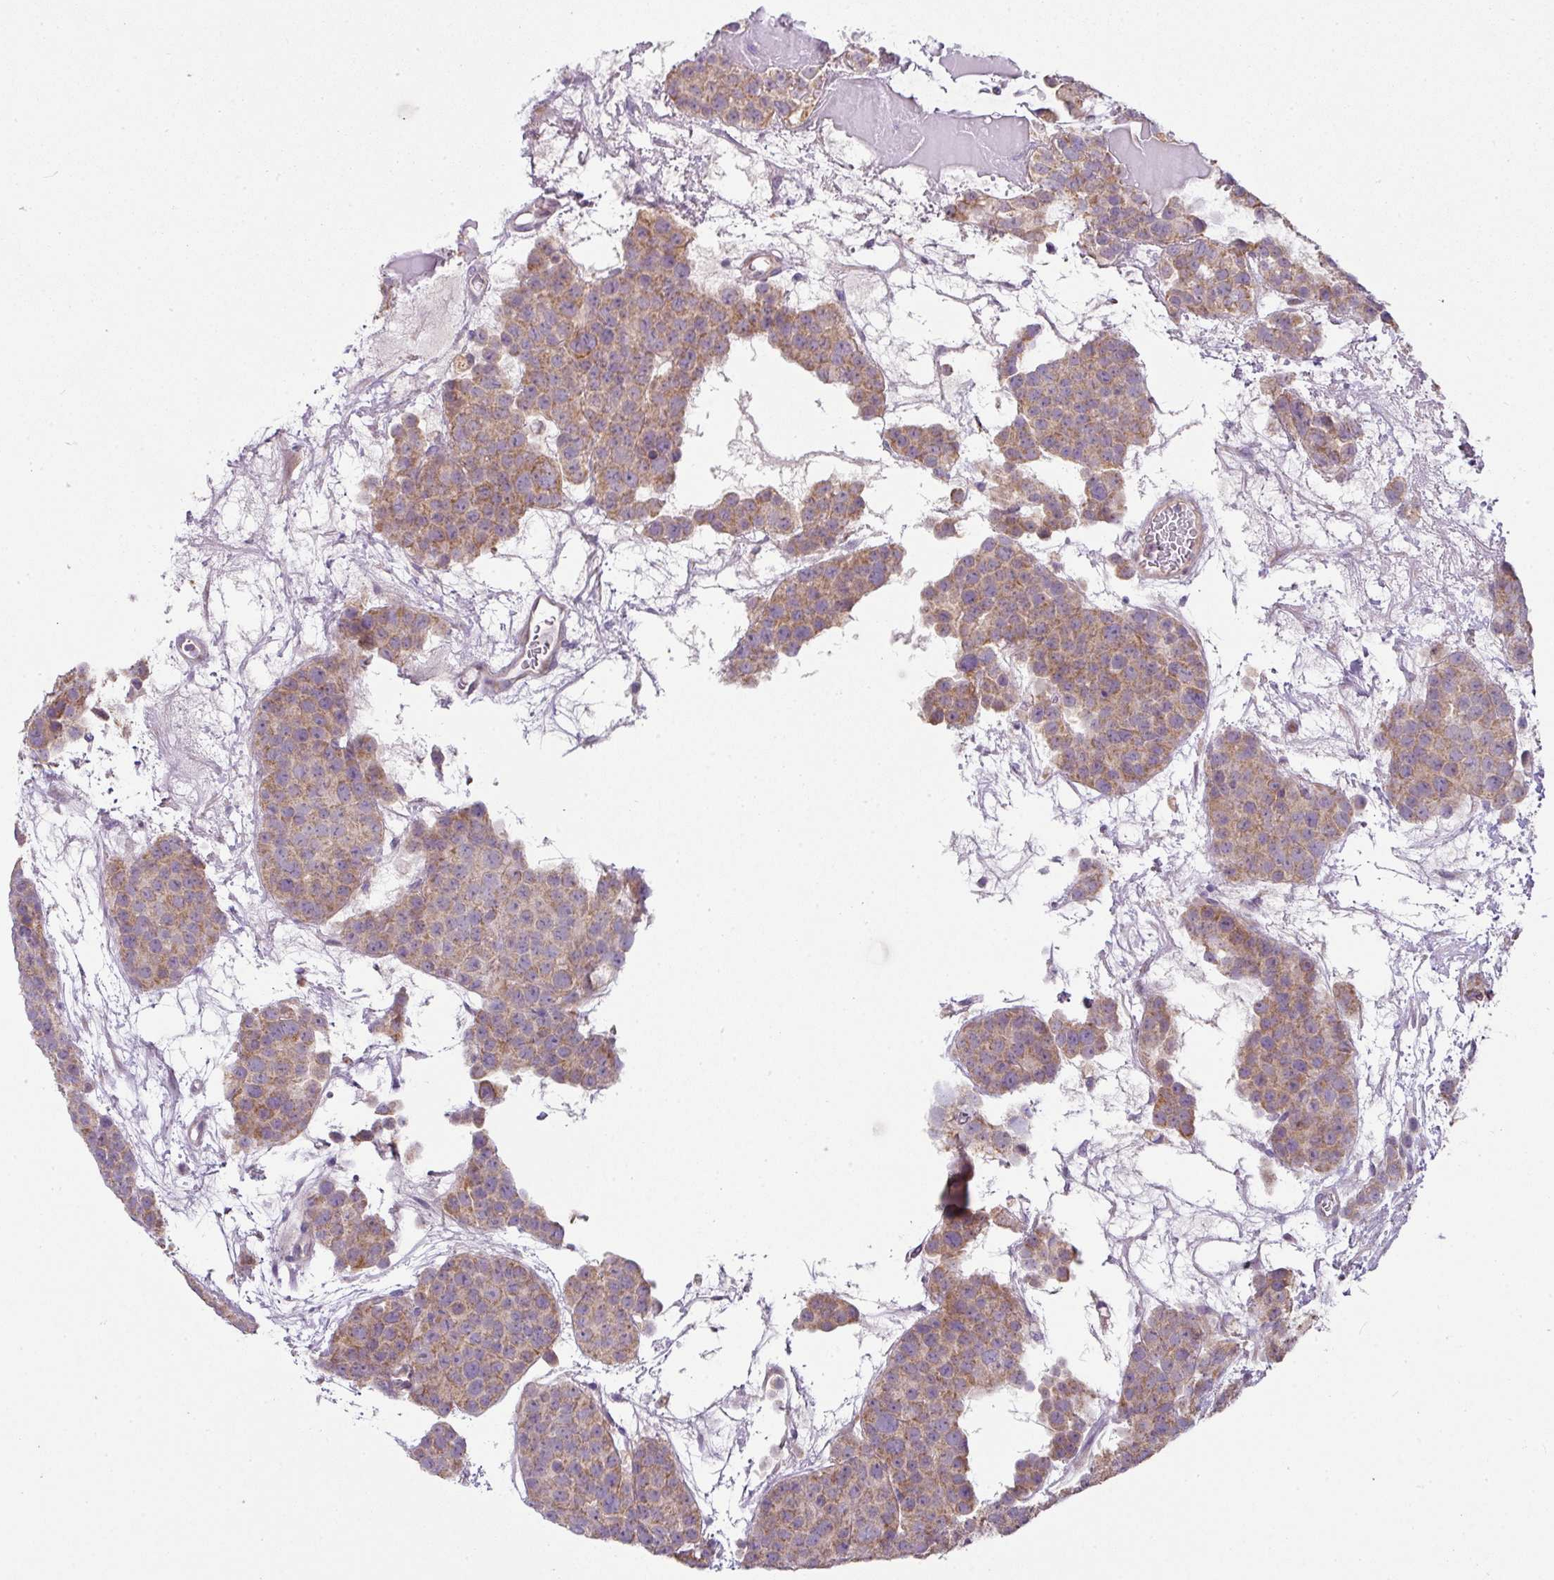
{"staining": {"intensity": "moderate", "quantity": ">75%", "location": "cytoplasmic/membranous"}, "tissue": "testis cancer", "cell_type": "Tumor cells", "image_type": "cancer", "snomed": [{"axis": "morphology", "description": "Seminoma, NOS"}, {"axis": "topography", "description": "Testis"}], "caption": "A medium amount of moderate cytoplasmic/membranous positivity is present in about >75% of tumor cells in testis cancer tissue.", "gene": "STK35", "patient": {"sex": "male", "age": 71}}